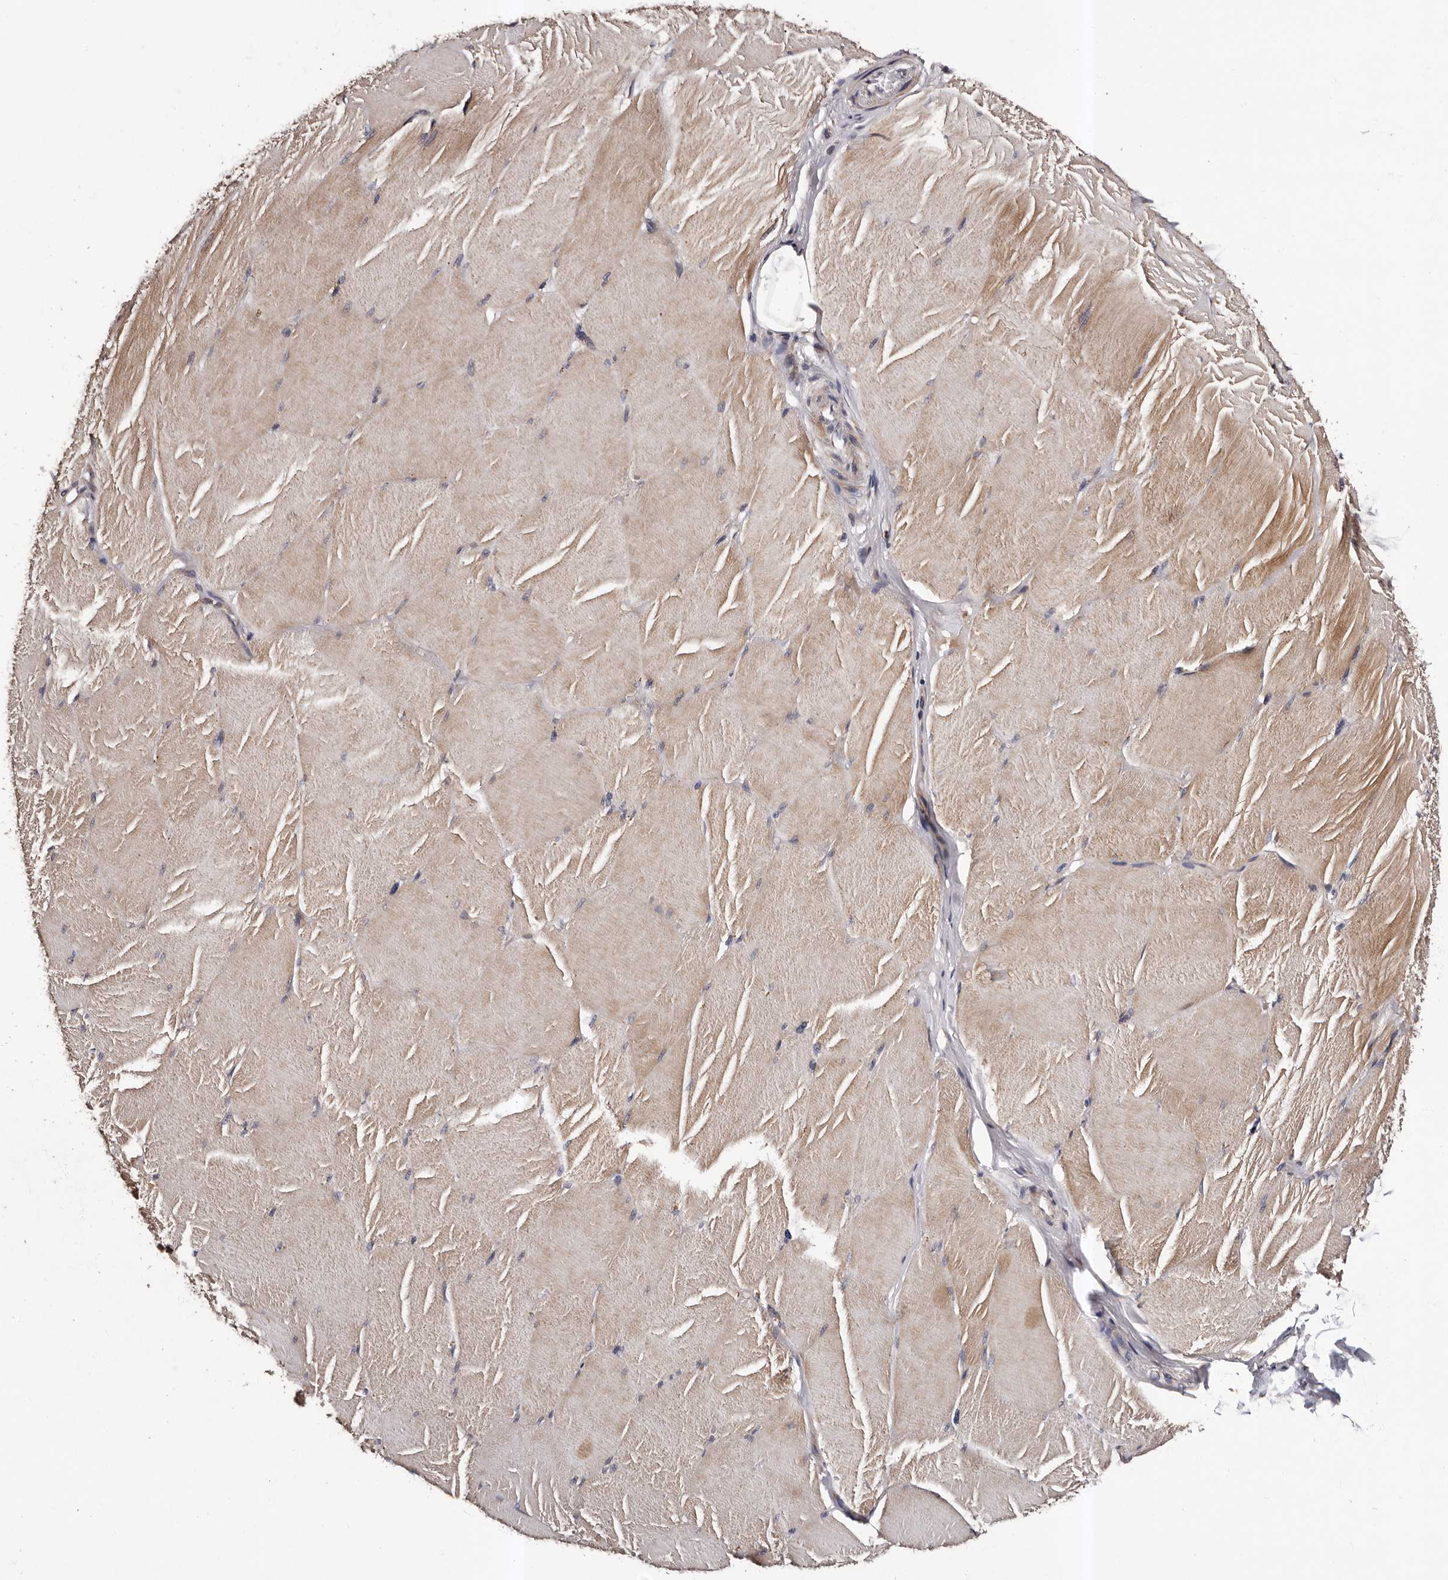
{"staining": {"intensity": "weak", "quantity": "25%-75%", "location": "cytoplasmic/membranous"}, "tissue": "skeletal muscle", "cell_type": "Myocytes", "image_type": "normal", "snomed": [{"axis": "morphology", "description": "Normal tissue, NOS"}, {"axis": "topography", "description": "Skin"}, {"axis": "topography", "description": "Skeletal muscle"}], "caption": "Immunohistochemical staining of normal skeletal muscle exhibits 25%-75% levels of weak cytoplasmic/membranous protein positivity in approximately 25%-75% of myocytes. The staining was performed using DAB to visualize the protein expression in brown, while the nuclei were stained in blue with hematoxylin (Magnification: 20x).", "gene": "ADCK5", "patient": {"sex": "male", "age": 83}}